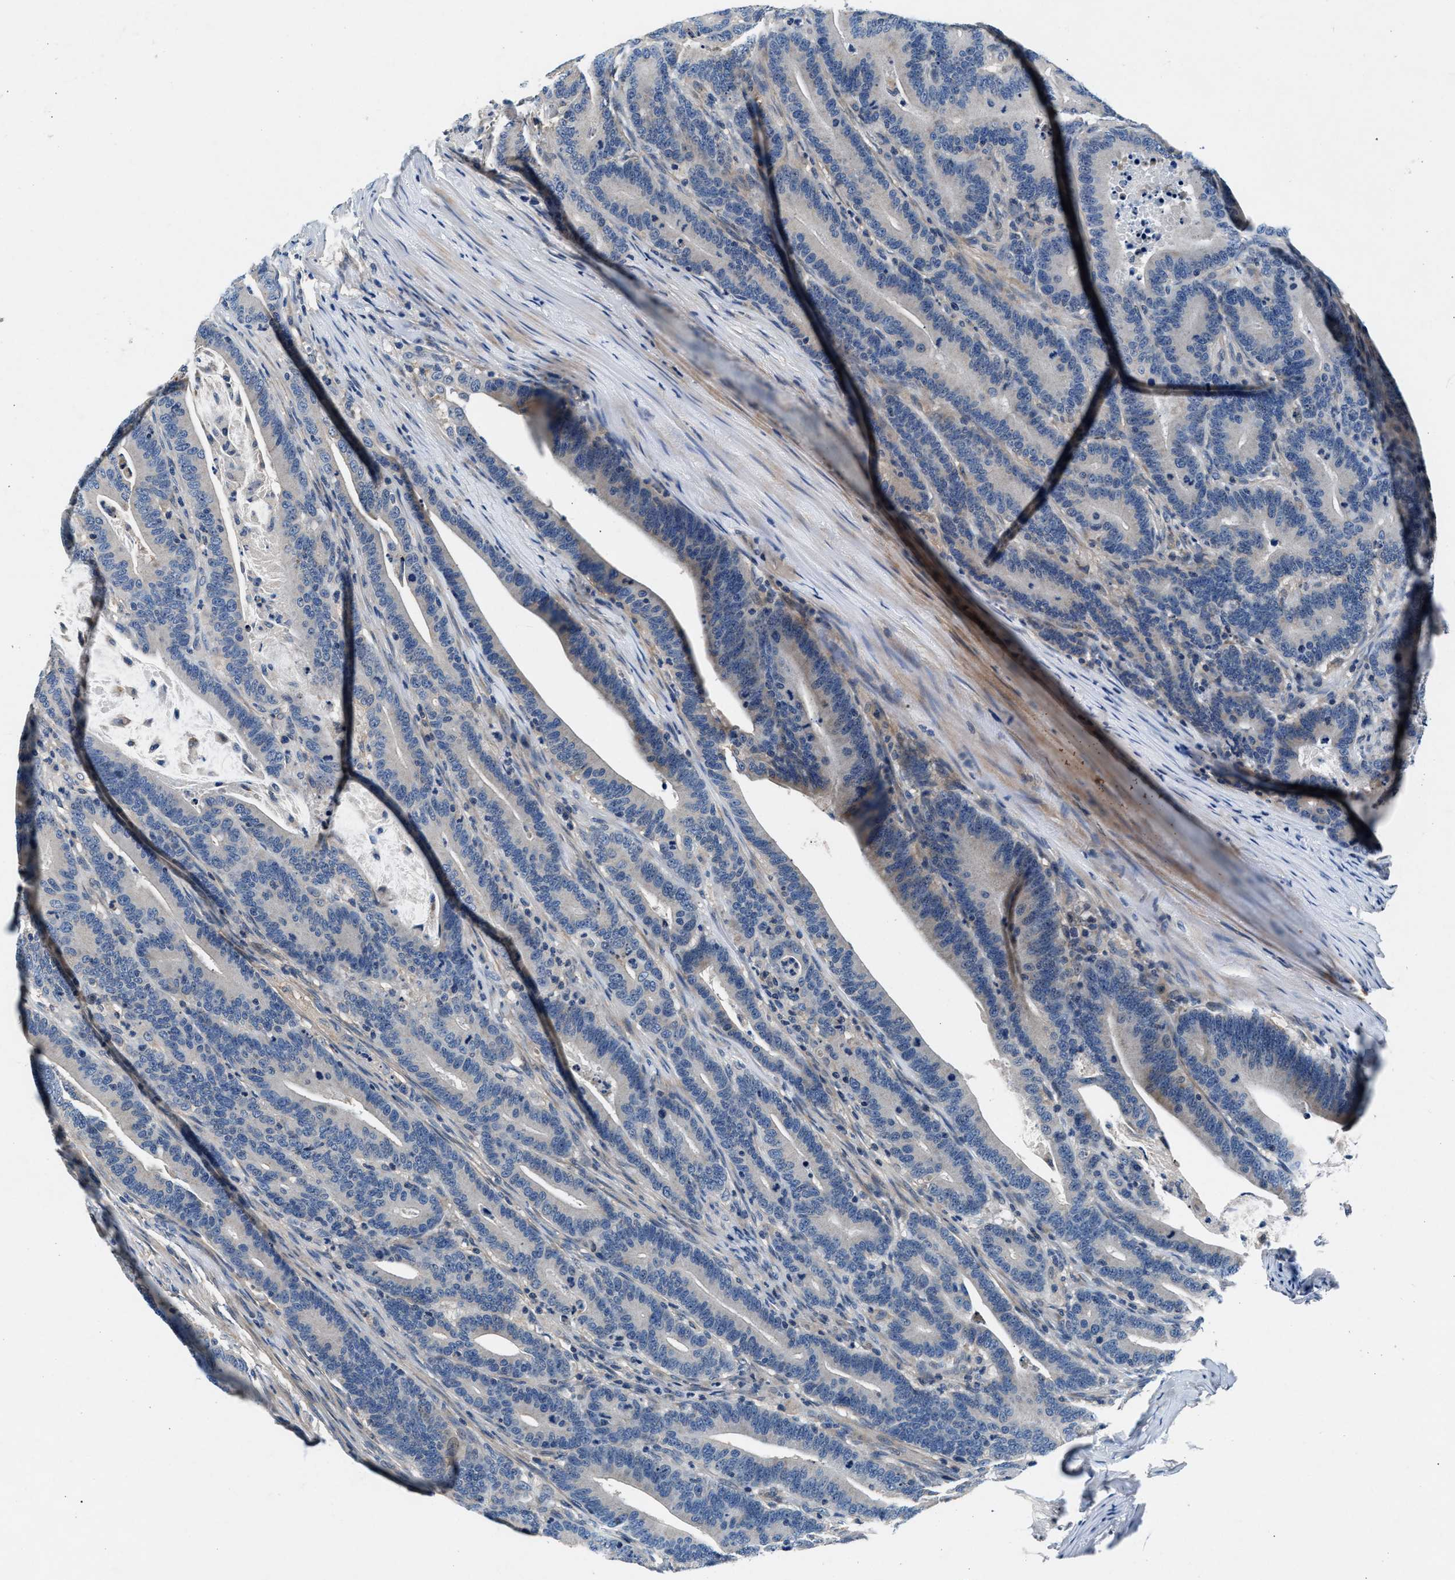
{"staining": {"intensity": "negative", "quantity": "none", "location": "none"}, "tissue": "colorectal cancer", "cell_type": "Tumor cells", "image_type": "cancer", "snomed": [{"axis": "morphology", "description": "Adenocarcinoma, NOS"}, {"axis": "topography", "description": "Colon"}], "caption": "High power microscopy histopathology image of an immunohistochemistry (IHC) micrograph of colorectal cancer (adenocarcinoma), revealing no significant positivity in tumor cells.", "gene": "DENND6B", "patient": {"sex": "female", "age": 66}}